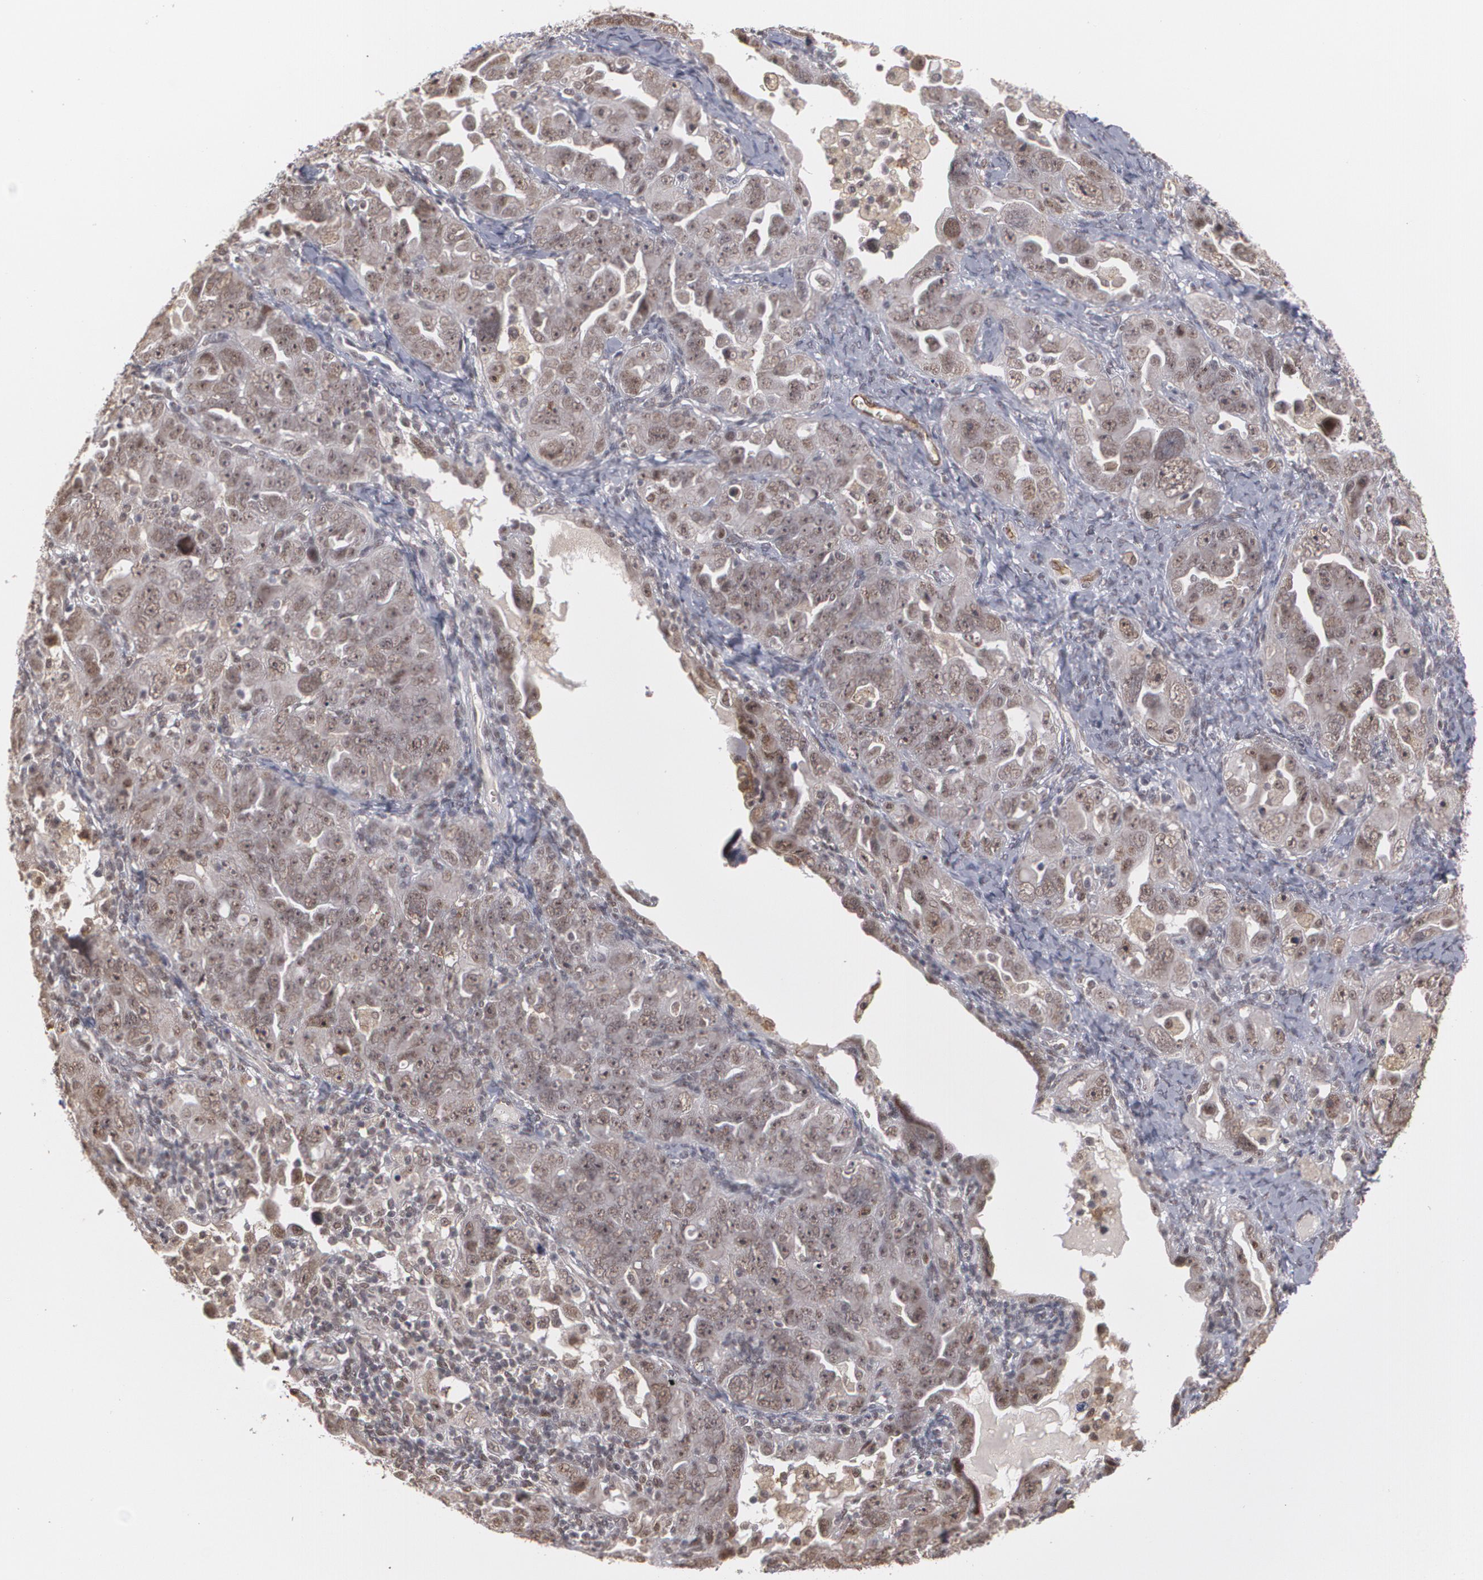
{"staining": {"intensity": "moderate", "quantity": ">75%", "location": "nuclear"}, "tissue": "ovarian cancer", "cell_type": "Tumor cells", "image_type": "cancer", "snomed": [{"axis": "morphology", "description": "Cystadenocarcinoma, serous, NOS"}, {"axis": "topography", "description": "Ovary"}], "caption": "Immunohistochemical staining of ovarian serous cystadenocarcinoma demonstrates medium levels of moderate nuclear staining in about >75% of tumor cells.", "gene": "ZNF75A", "patient": {"sex": "female", "age": 66}}